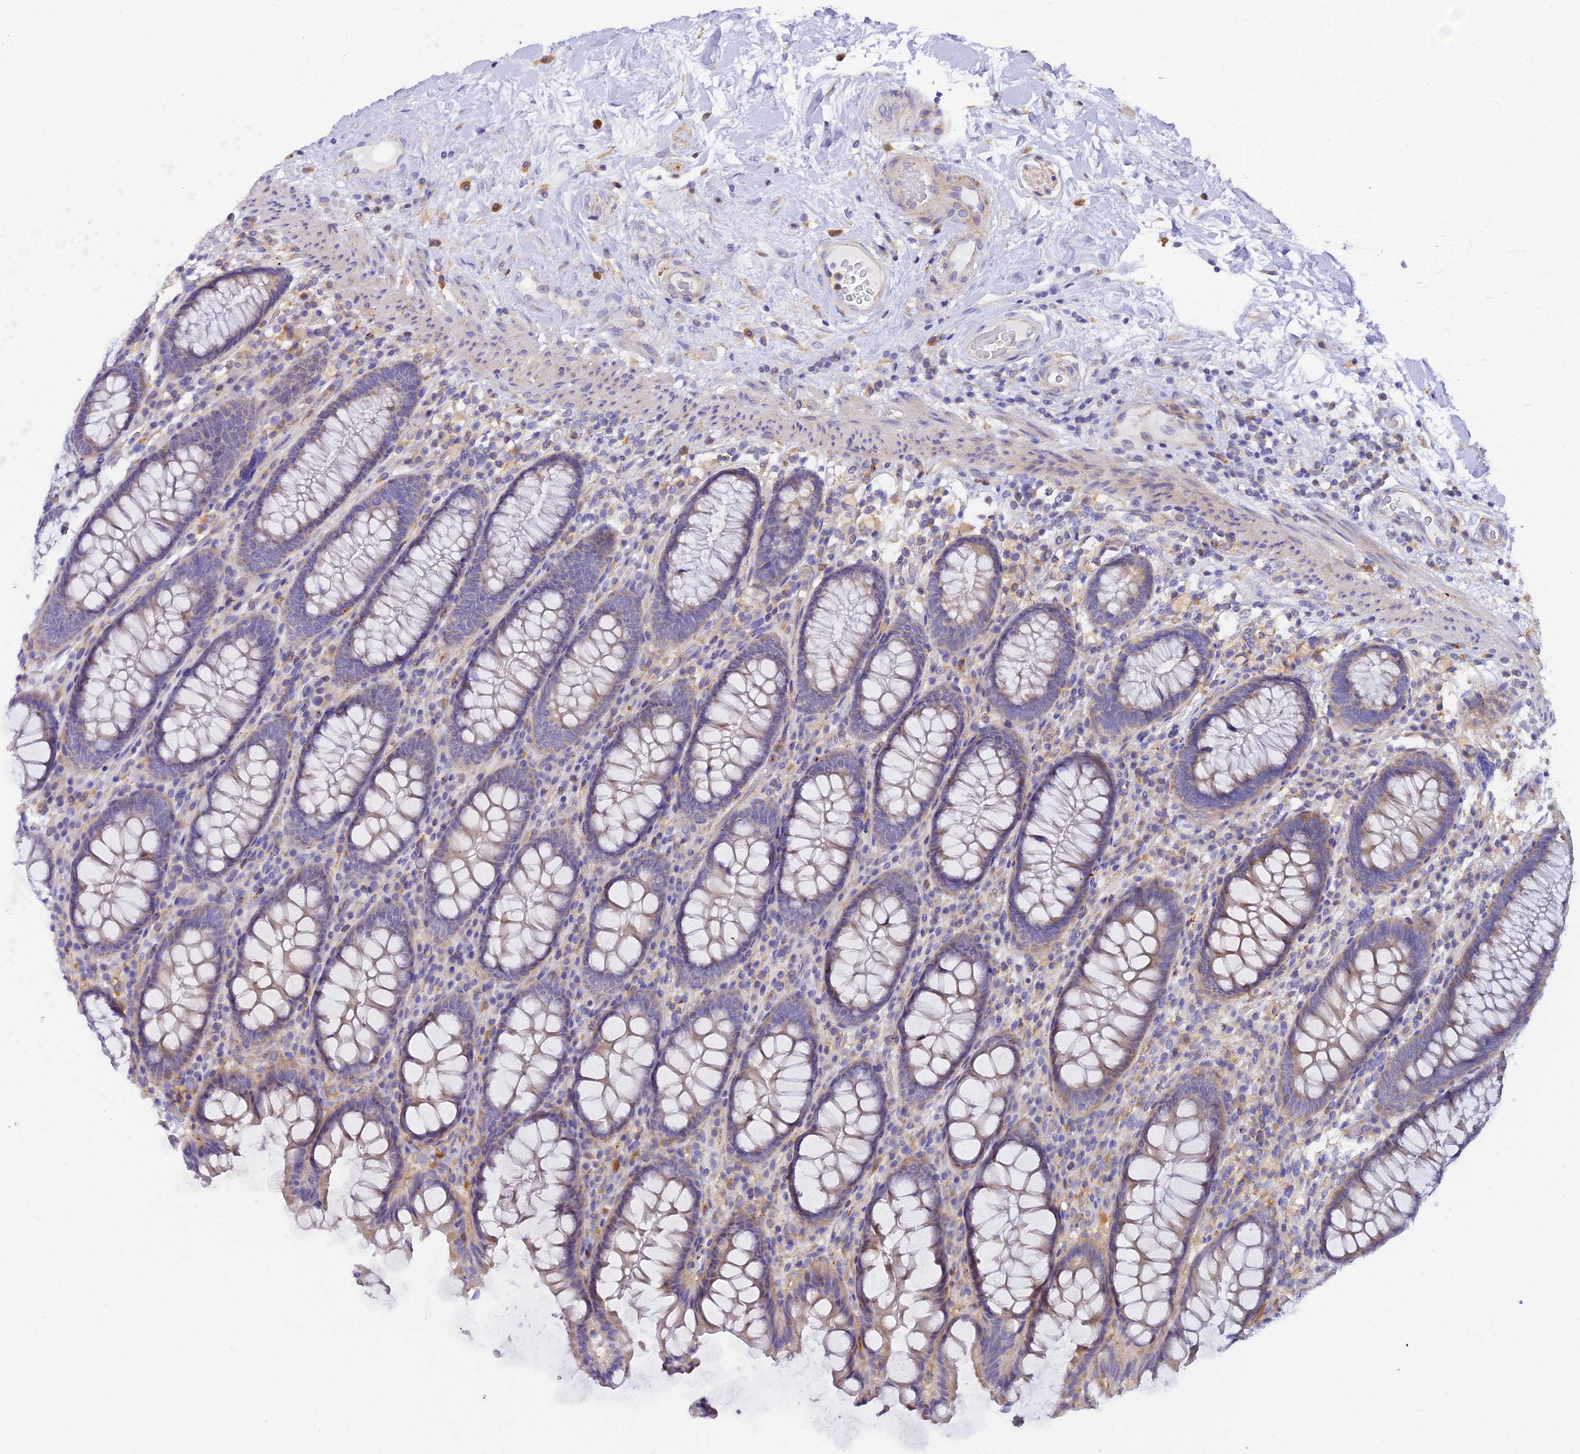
{"staining": {"intensity": "negative", "quantity": "none", "location": "none"}, "tissue": "colon", "cell_type": "Endothelial cells", "image_type": "normal", "snomed": [{"axis": "morphology", "description": "Normal tissue, NOS"}, {"axis": "topography", "description": "Colon"}], "caption": "DAB immunohistochemical staining of unremarkable colon demonstrates no significant positivity in endothelial cells.", "gene": "ARL8A", "patient": {"sex": "female", "age": 79}}